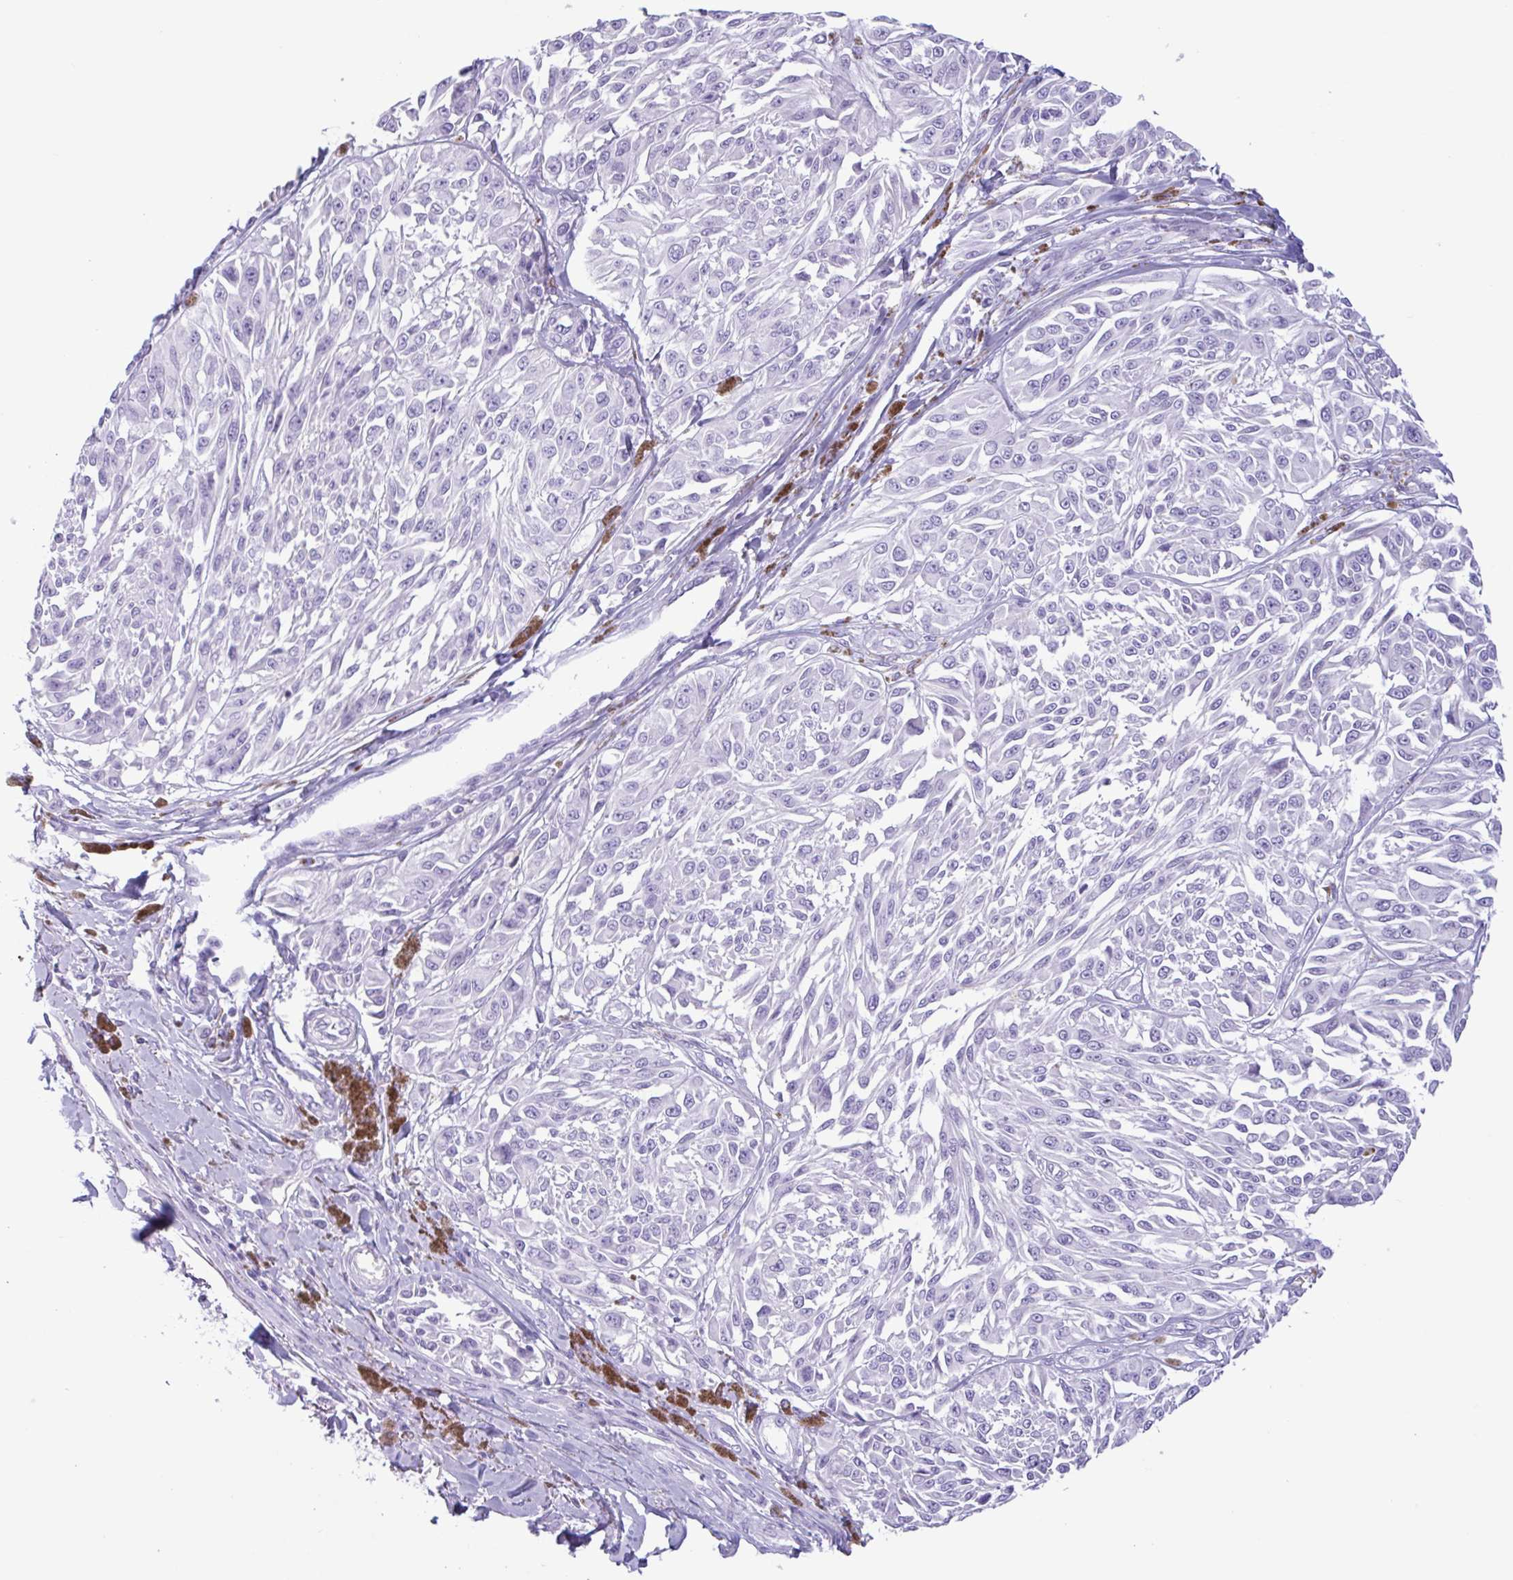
{"staining": {"intensity": "negative", "quantity": "none", "location": "none"}, "tissue": "melanoma", "cell_type": "Tumor cells", "image_type": "cancer", "snomed": [{"axis": "morphology", "description": "Malignant melanoma, NOS"}, {"axis": "topography", "description": "Skin"}], "caption": "Immunohistochemistry image of neoplastic tissue: melanoma stained with DAB reveals no significant protein staining in tumor cells.", "gene": "CTSE", "patient": {"sex": "male", "age": 94}}